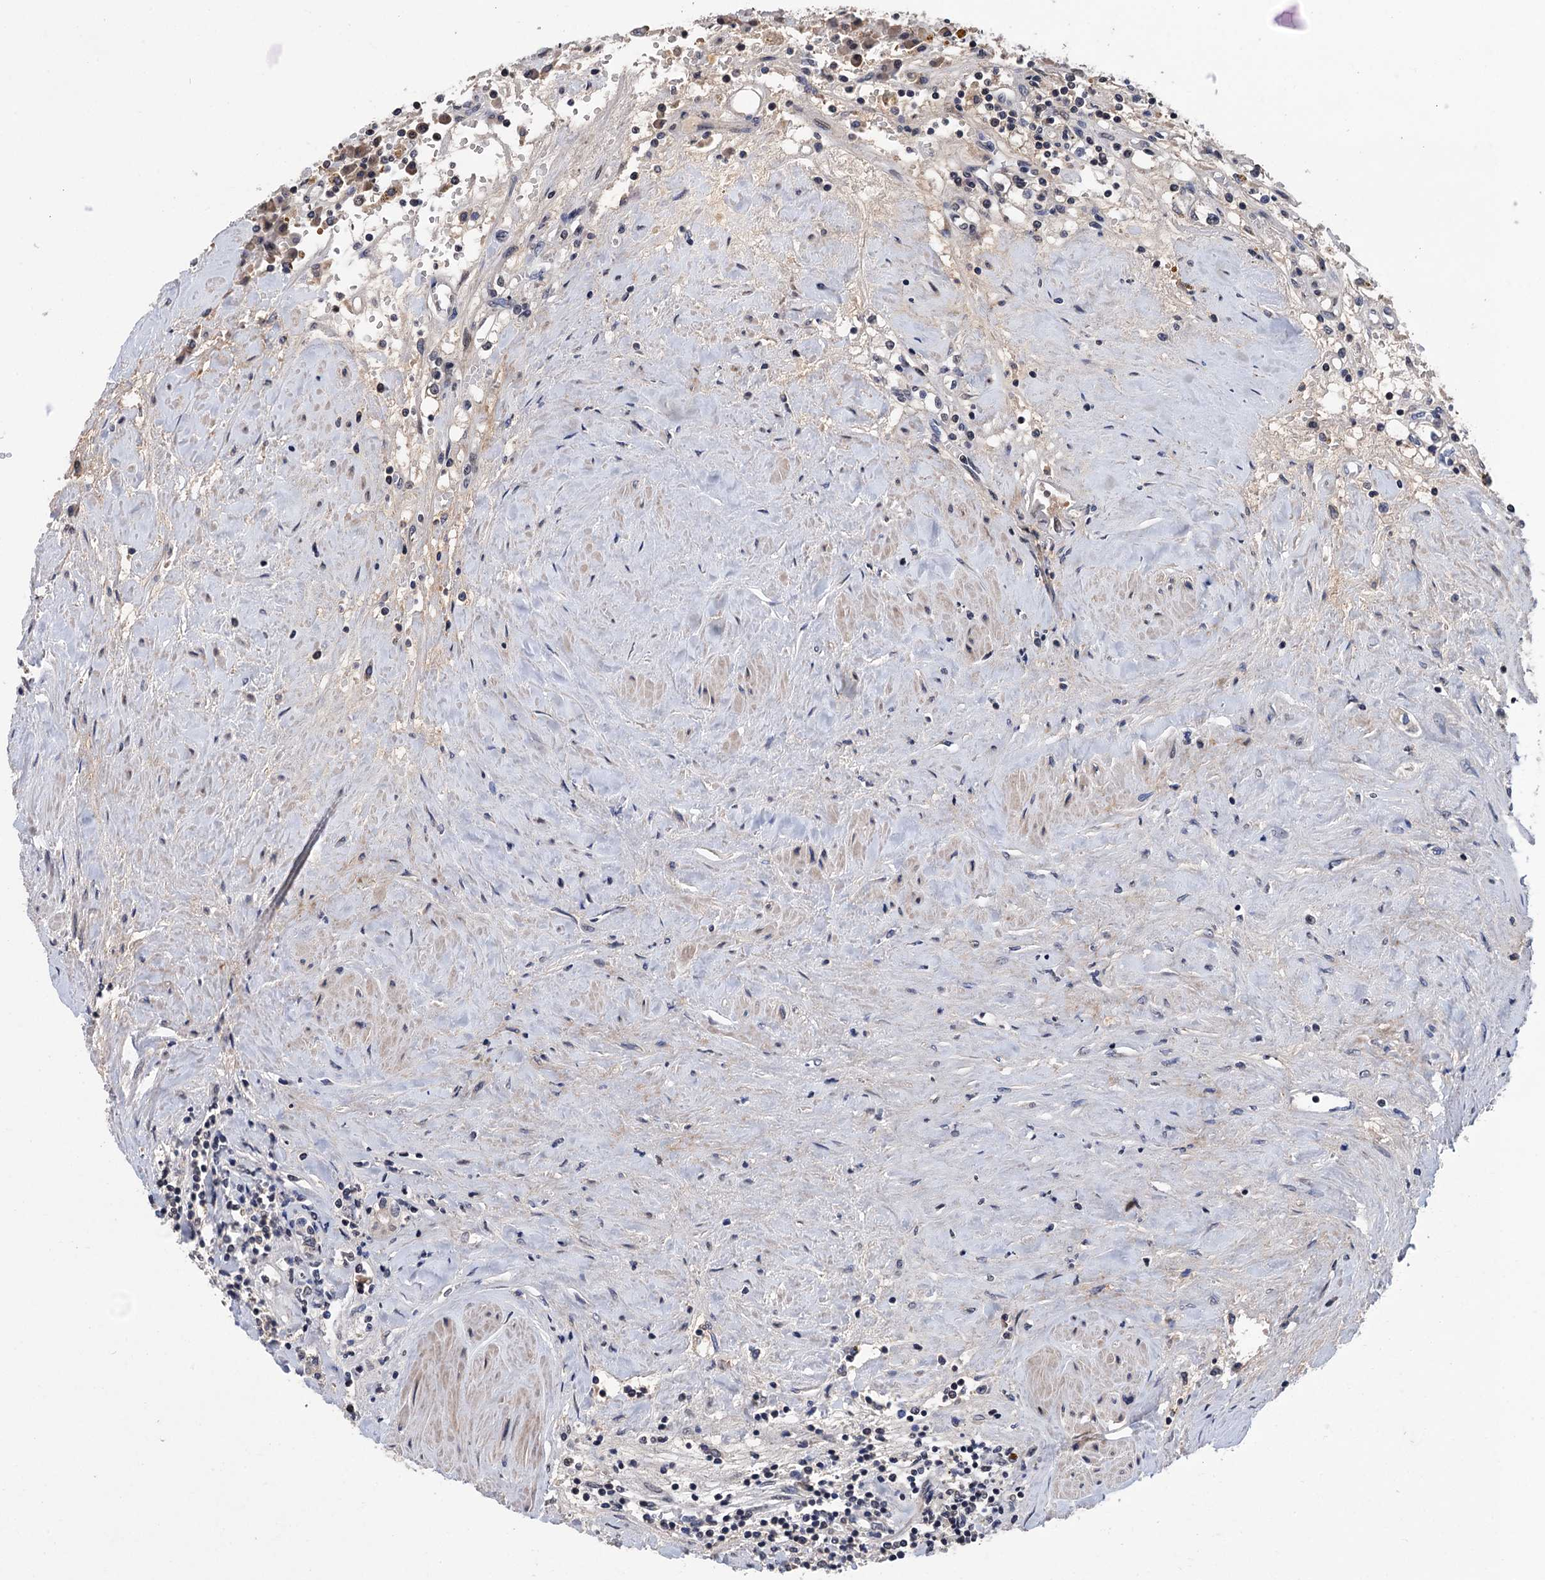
{"staining": {"intensity": "negative", "quantity": "none", "location": "none"}, "tissue": "renal cancer", "cell_type": "Tumor cells", "image_type": "cancer", "snomed": [{"axis": "morphology", "description": "Adenocarcinoma, NOS"}, {"axis": "topography", "description": "Kidney"}], "caption": "Protein analysis of renal cancer displays no significant staining in tumor cells.", "gene": "ART5", "patient": {"sex": "male", "age": 56}}